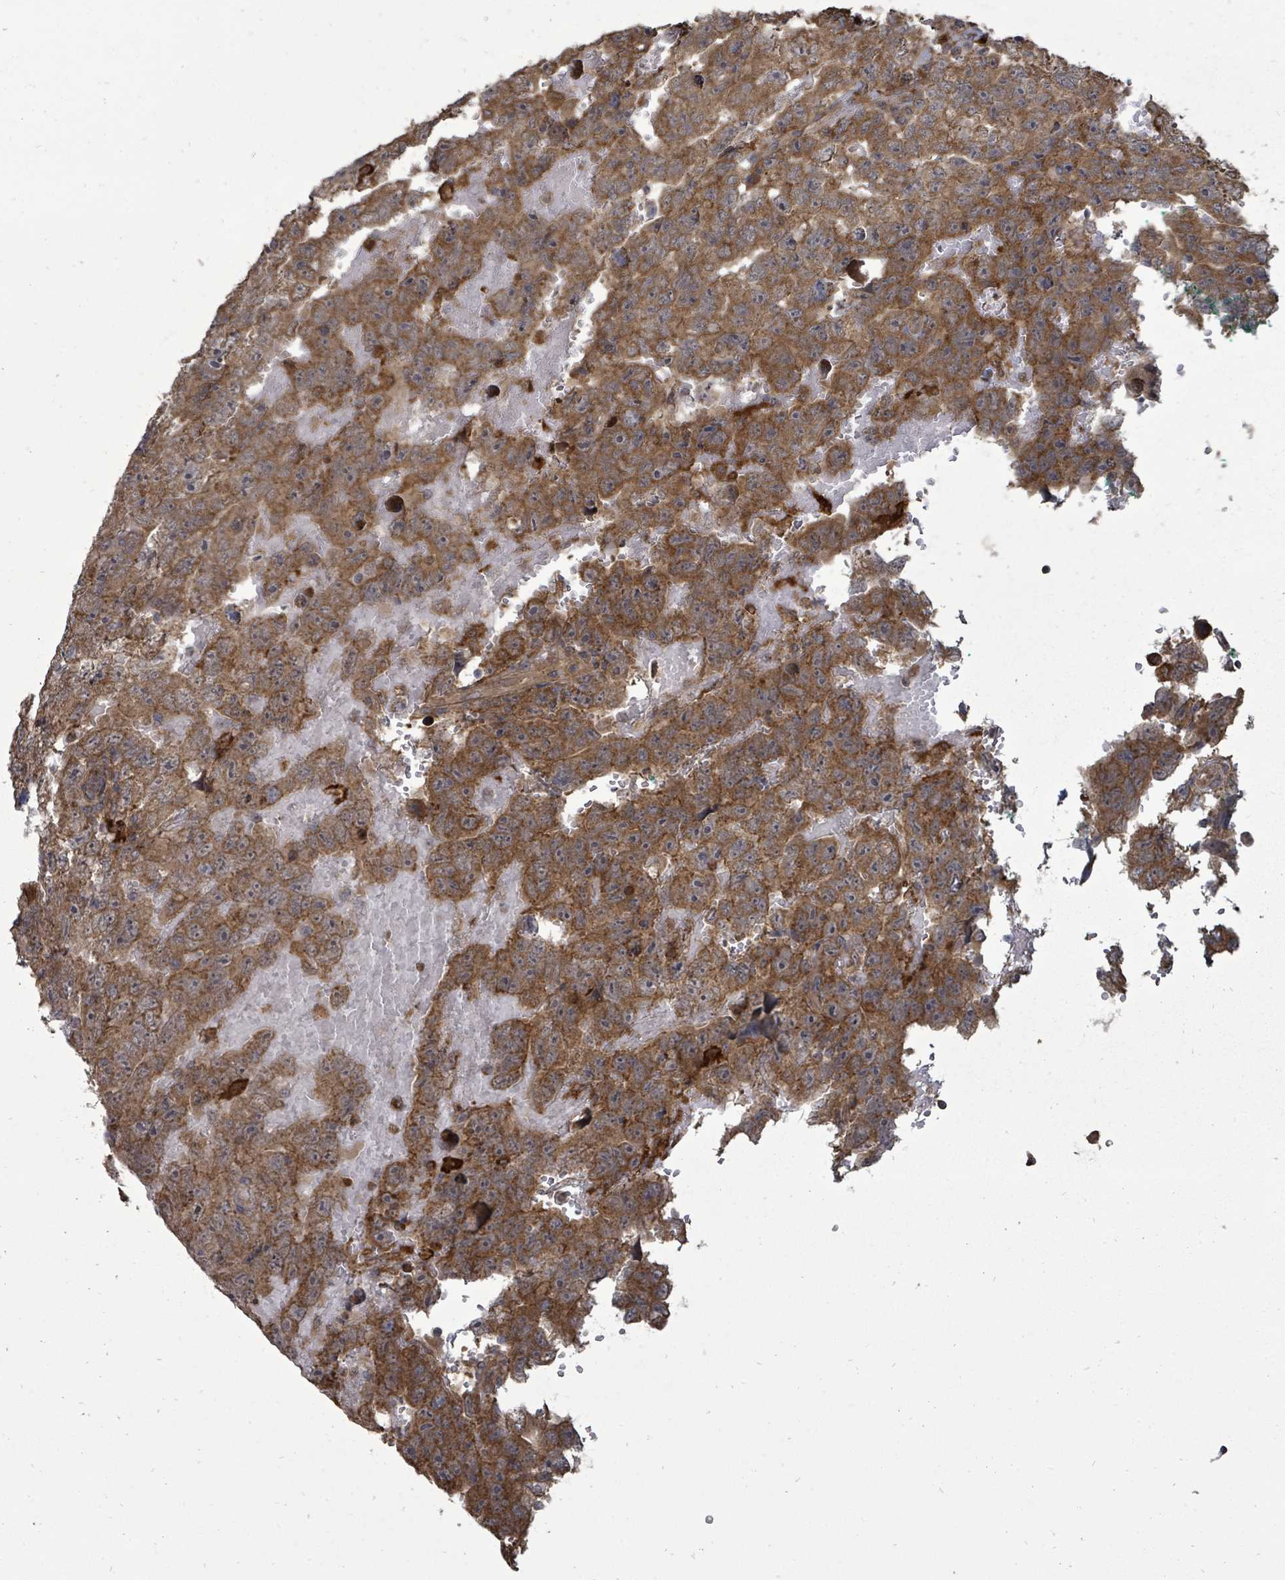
{"staining": {"intensity": "moderate", "quantity": ">75%", "location": "cytoplasmic/membranous"}, "tissue": "testis cancer", "cell_type": "Tumor cells", "image_type": "cancer", "snomed": [{"axis": "morphology", "description": "Carcinoma, Embryonal, NOS"}, {"axis": "topography", "description": "Testis"}], "caption": "Immunohistochemical staining of testis embryonal carcinoma displays medium levels of moderate cytoplasmic/membranous positivity in about >75% of tumor cells.", "gene": "EIF3C", "patient": {"sex": "male", "age": 45}}